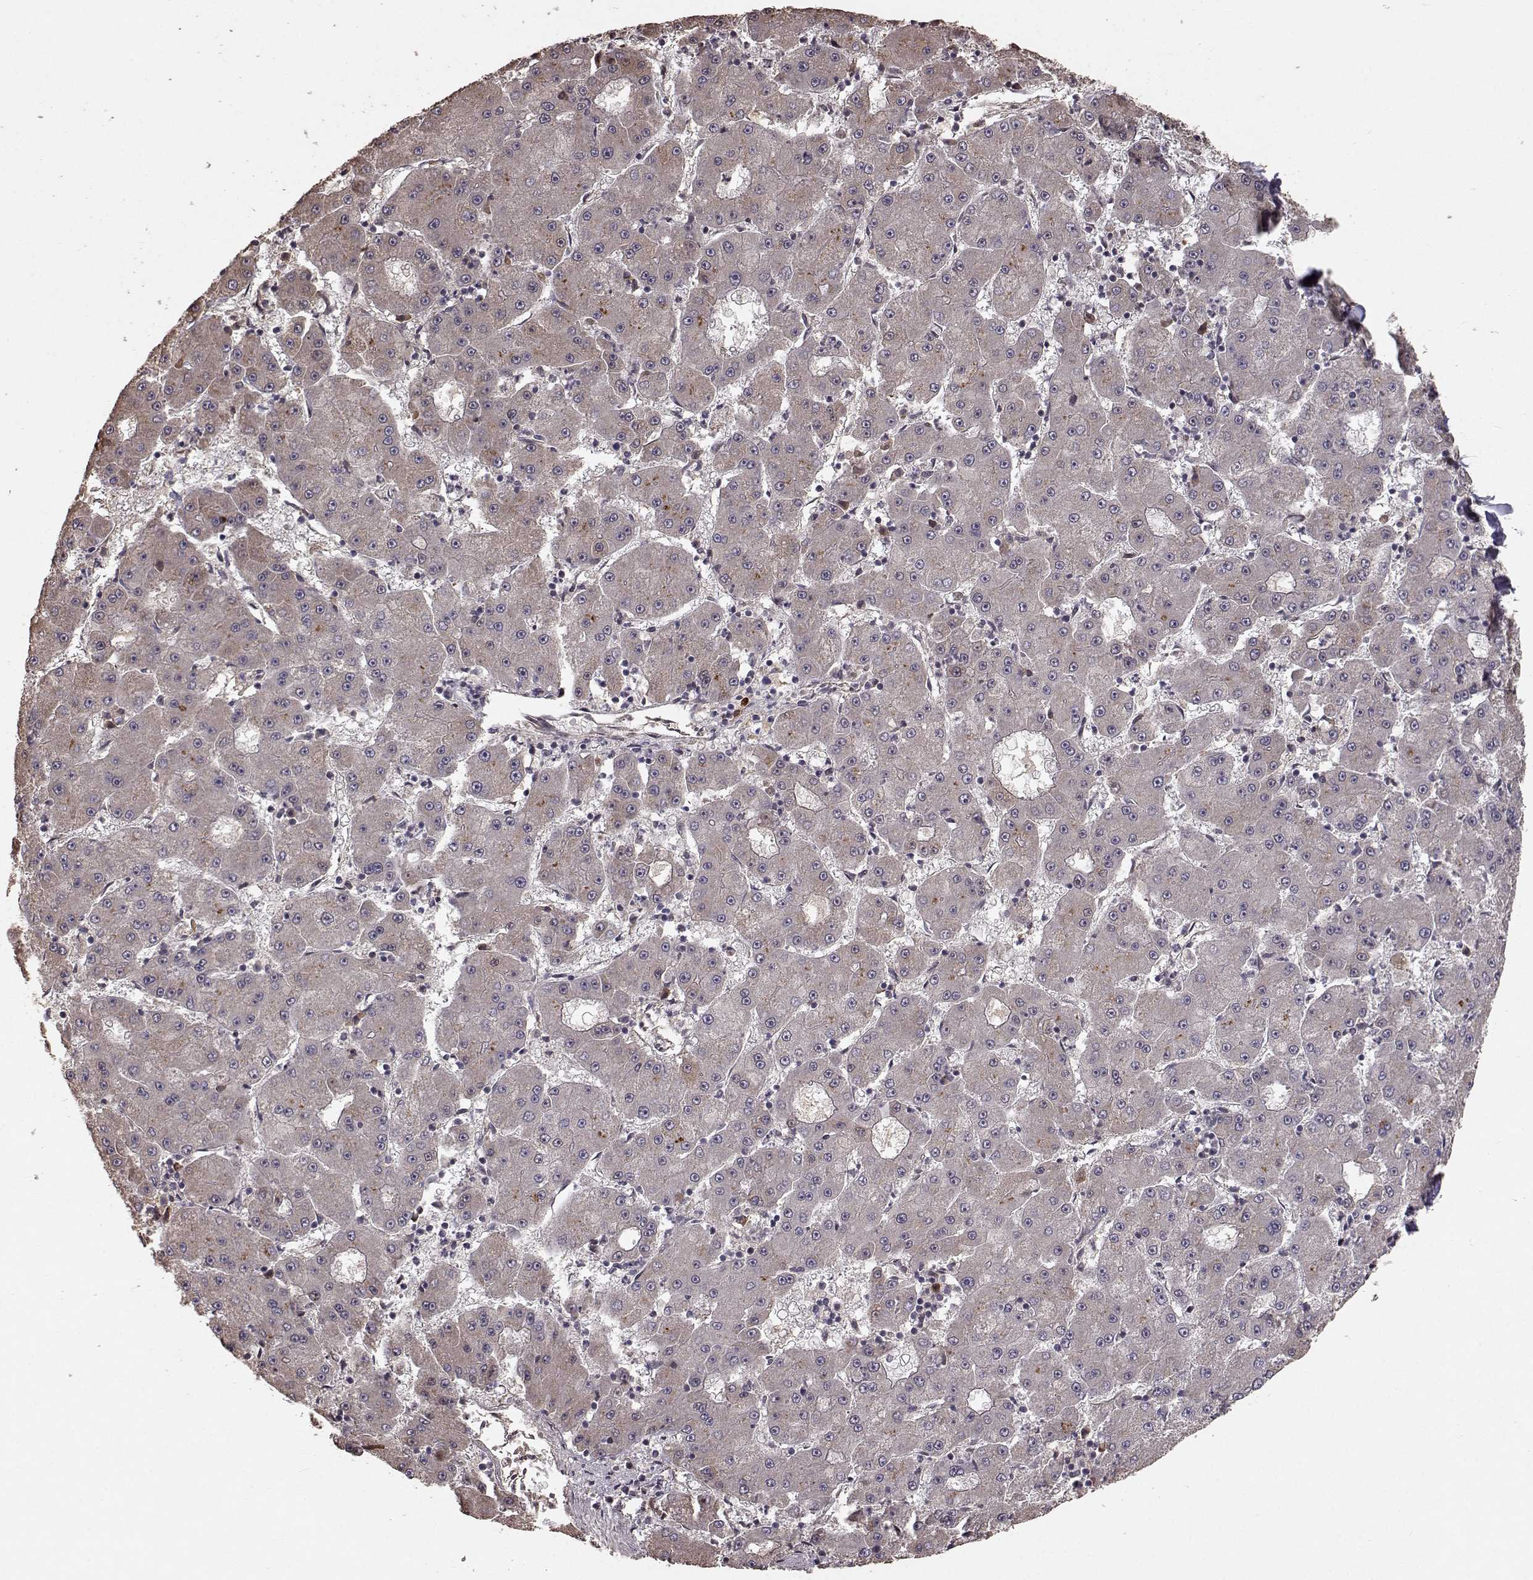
{"staining": {"intensity": "weak", "quantity": ">75%", "location": "cytoplasmic/membranous"}, "tissue": "liver cancer", "cell_type": "Tumor cells", "image_type": "cancer", "snomed": [{"axis": "morphology", "description": "Carcinoma, Hepatocellular, NOS"}, {"axis": "topography", "description": "Liver"}], "caption": "Immunohistochemistry (IHC) staining of liver cancer (hepatocellular carcinoma), which reveals low levels of weak cytoplasmic/membranous expression in approximately >75% of tumor cells indicating weak cytoplasmic/membranous protein staining. The staining was performed using DAB (3,3'-diaminobenzidine) (brown) for protein detection and nuclei were counterstained in hematoxylin (blue).", "gene": "USP15", "patient": {"sex": "male", "age": 73}}